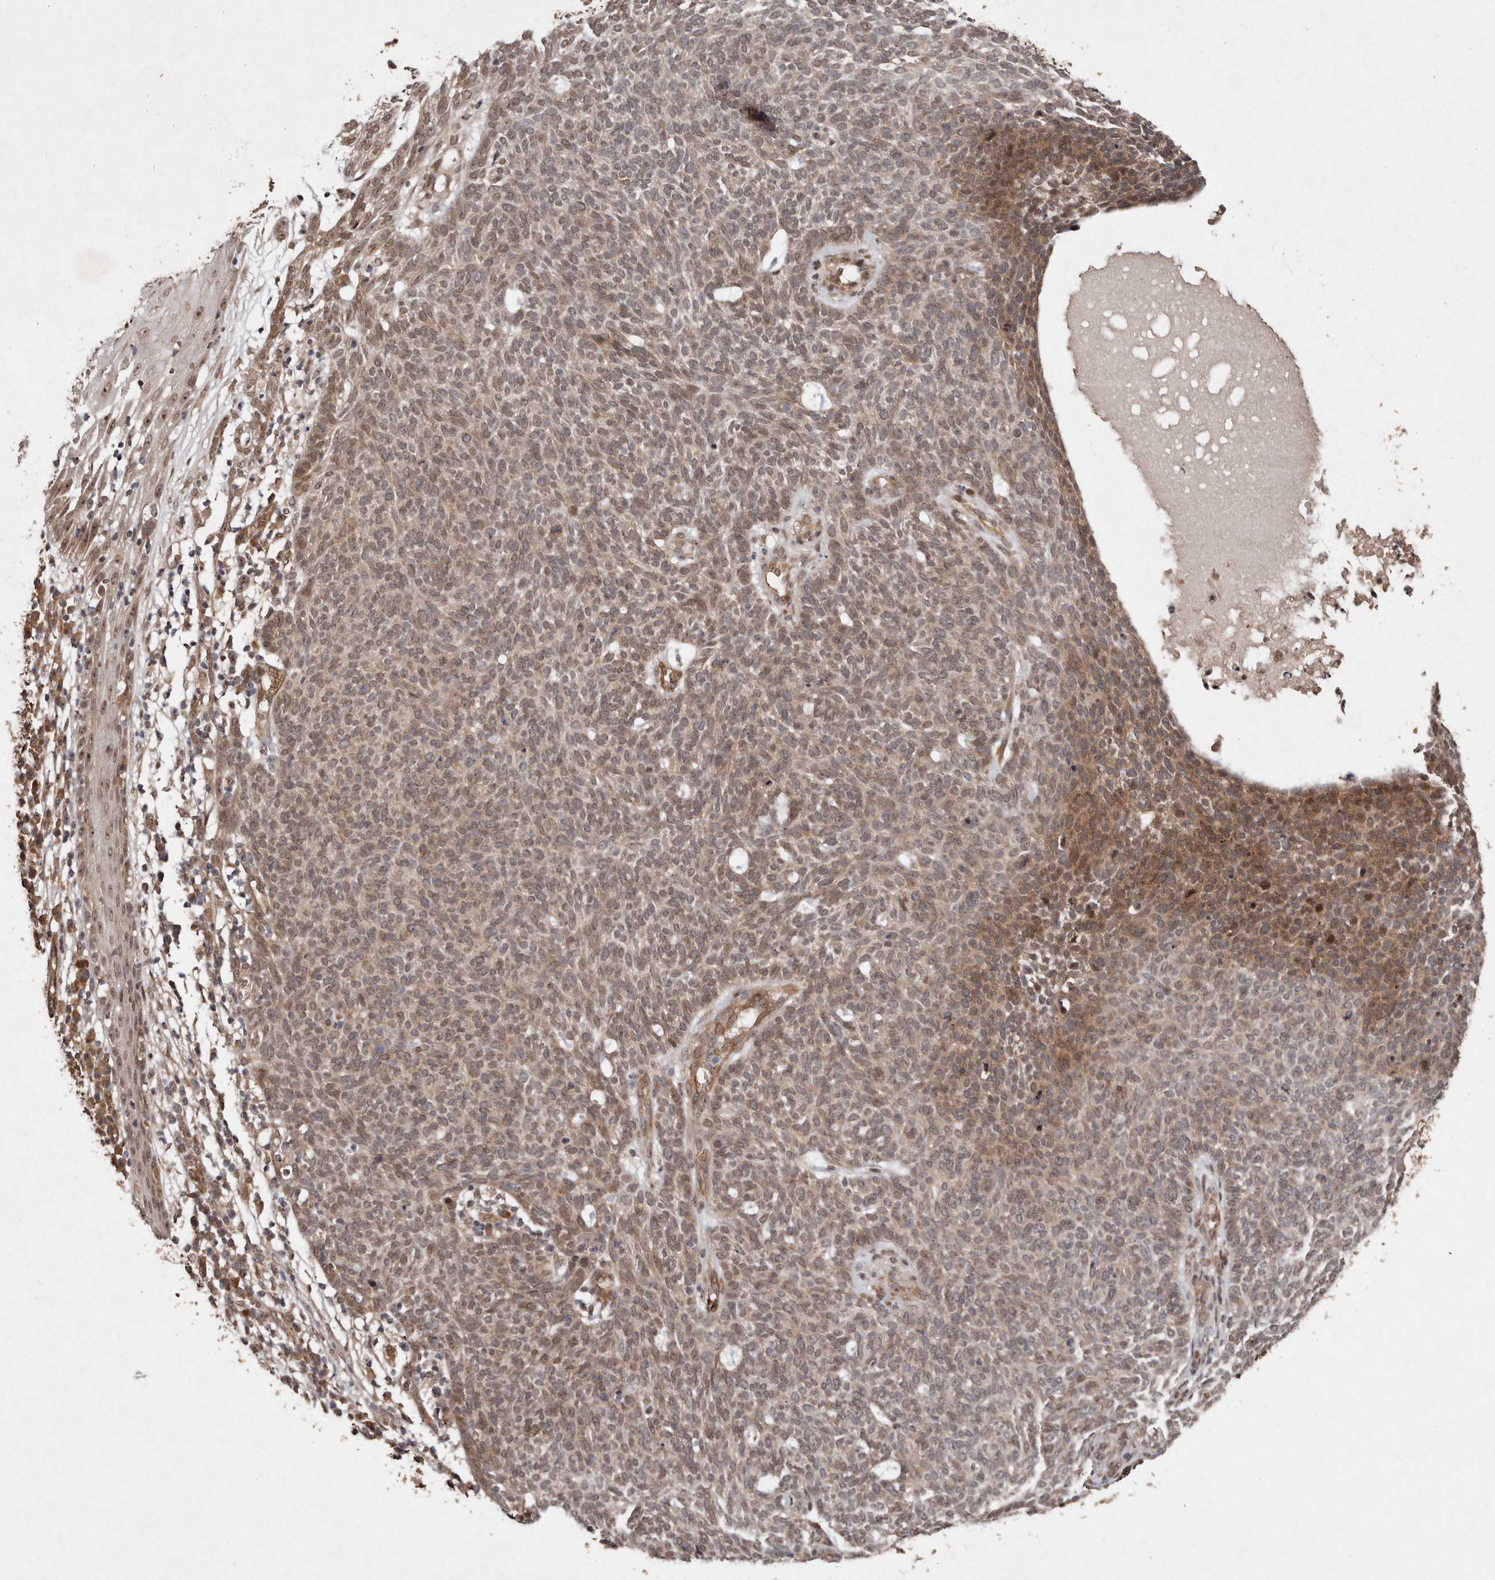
{"staining": {"intensity": "moderate", "quantity": ">75%", "location": "cytoplasmic/membranous,nuclear"}, "tissue": "skin cancer", "cell_type": "Tumor cells", "image_type": "cancer", "snomed": [{"axis": "morphology", "description": "Squamous cell carcinoma, NOS"}, {"axis": "topography", "description": "Skin"}], "caption": "Immunohistochemical staining of human skin cancer (squamous cell carcinoma) exhibits moderate cytoplasmic/membranous and nuclear protein expression in about >75% of tumor cells.", "gene": "DIP2C", "patient": {"sex": "female", "age": 90}}